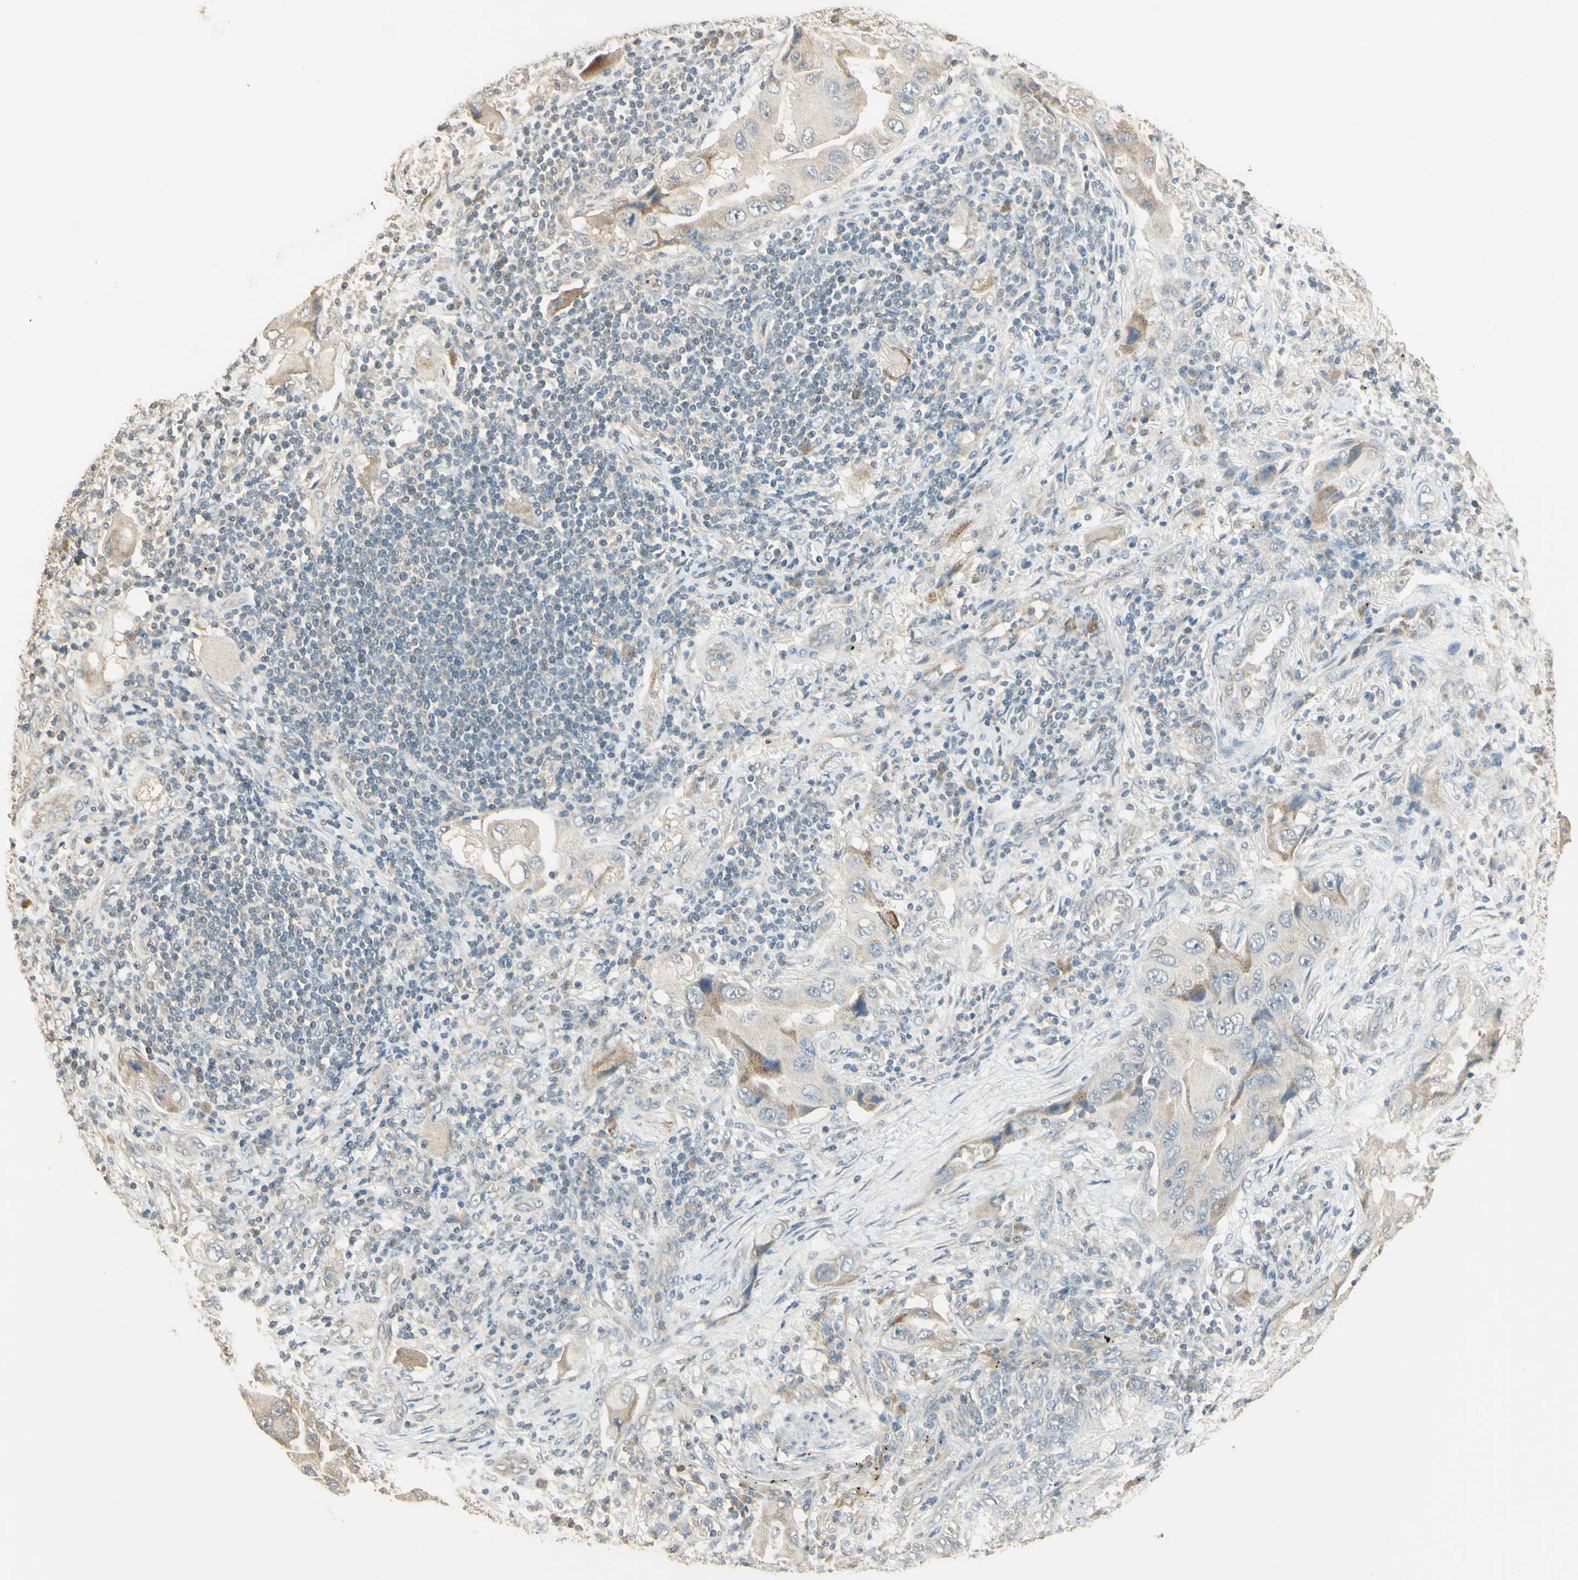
{"staining": {"intensity": "weak", "quantity": "25%-75%", "location": "cytoplasmic/membranous"}, "tissue": "lung cancer", "cell_type": "Tumor cells", "image_type": "cancer", "snomed": [{"axis": "morphology", "description": "Adenocarcinoma, NOS"}, {"axis": "topography", "description": "Lung"}], "caption": "High-magnification brightfield microscopy of lung adenocarcinoma stained with DAB (3,3'-diaminobenzidine) (brown) and counterstained with hematoxylin (blue). tumor cells exhibit weak cytoplasmic/membranous positivity is seen in about25%-75% of cells.", "gene": "UXS1", "patient": {"sex": "female", "age": 65}}